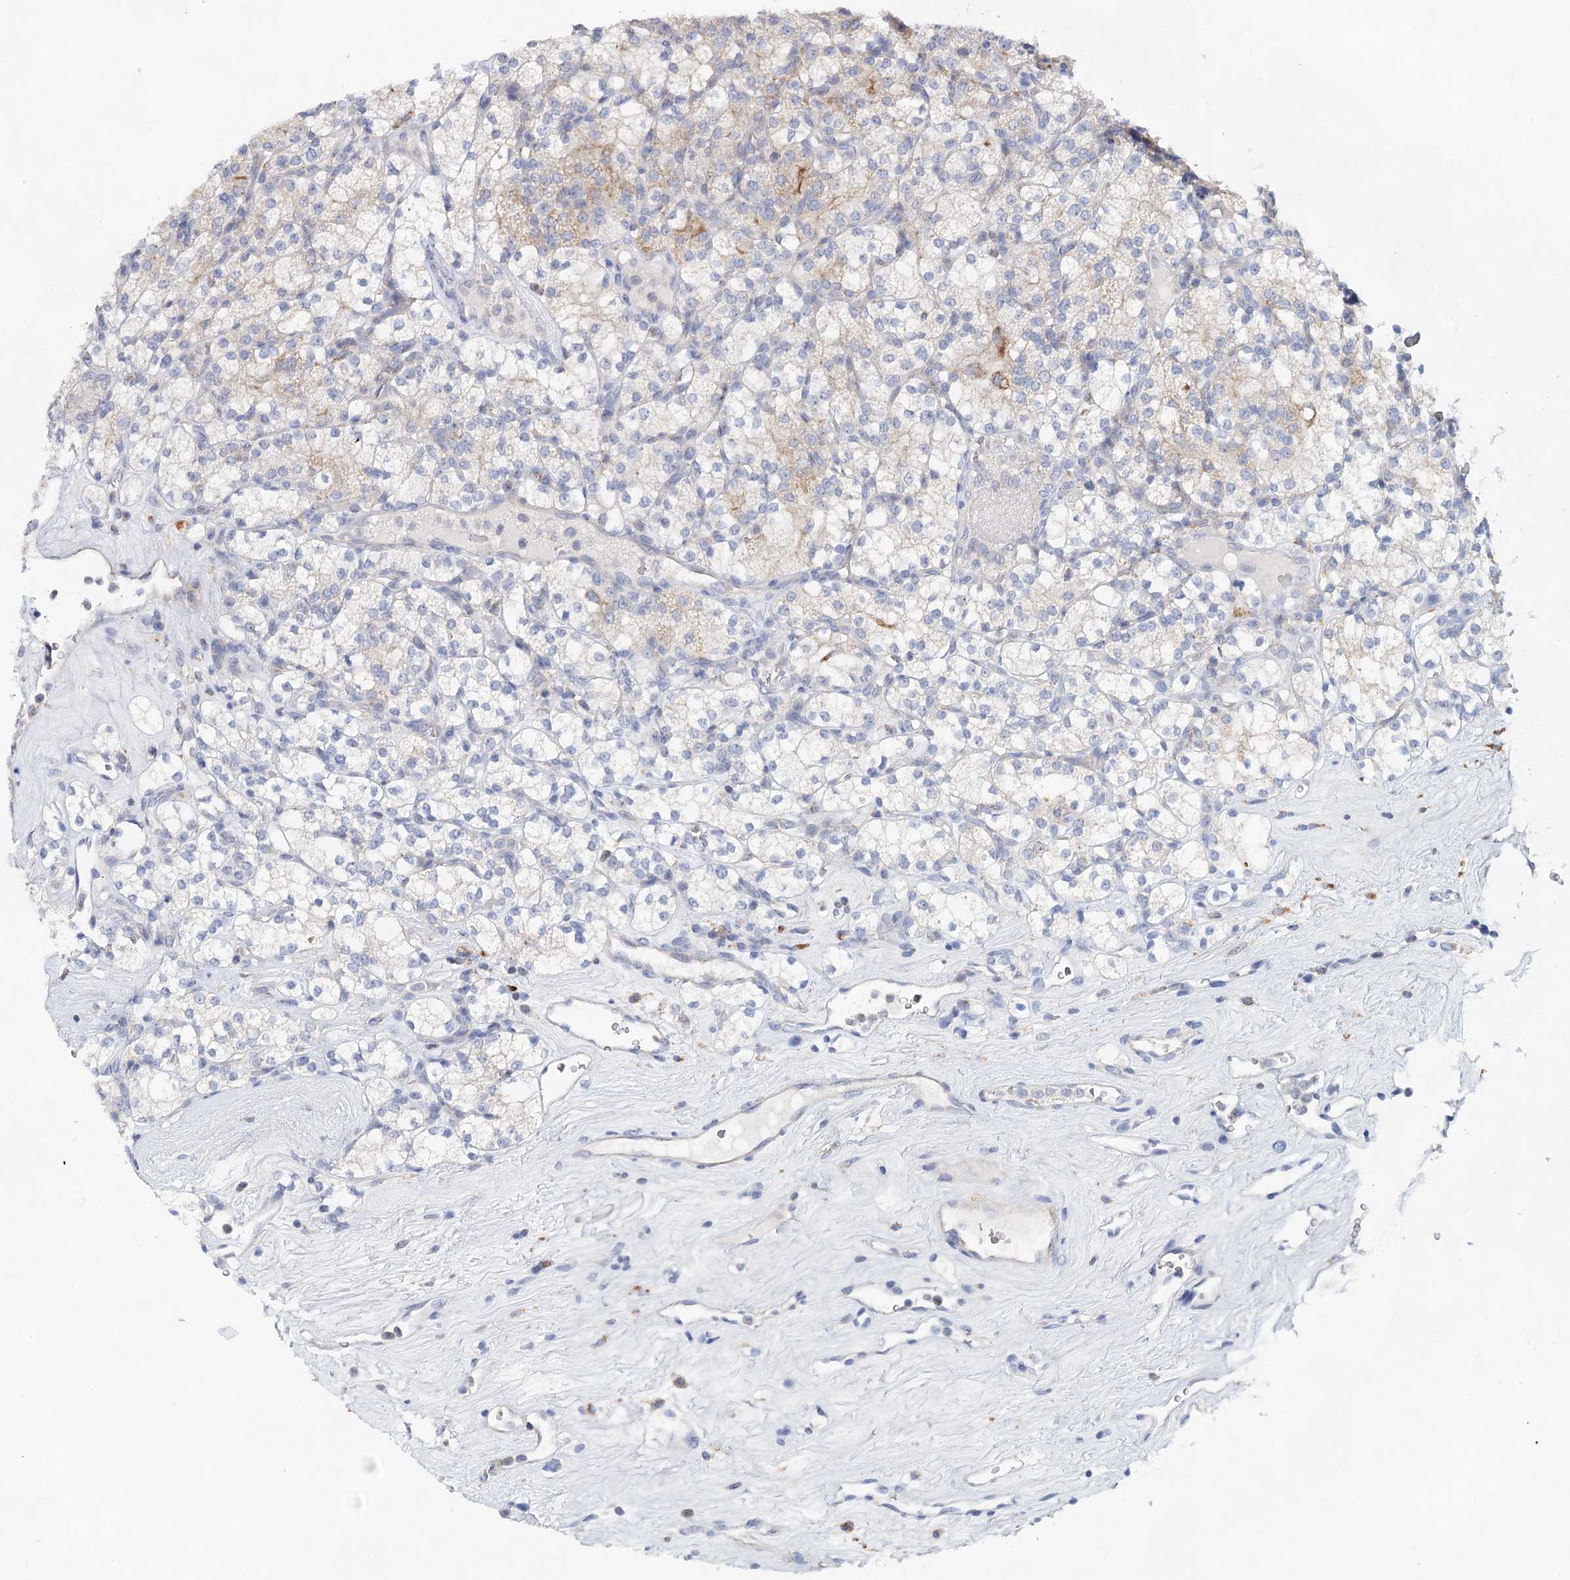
{"staining": {"intensity": "weak", "quantity": "<25%", "location": "cytoplasmic/membranous"}, "tissue": "renal cancer", "cell_type": "Tumor cells", "image_type": "cancer", "snomed": [{"axis": "morphology", "description": "Adenocarcinoma, NOS"}, {"axis": "topography", "description": "Kidney"}], "caption": "Immunohistochemistry (IHC) micrograph of renal adenocarcinoma stained for a protein (brown), which exhibits no positivity in tumor cells.", "gene": "XPO6", "patient": {"sex": "male", "age": 77}}